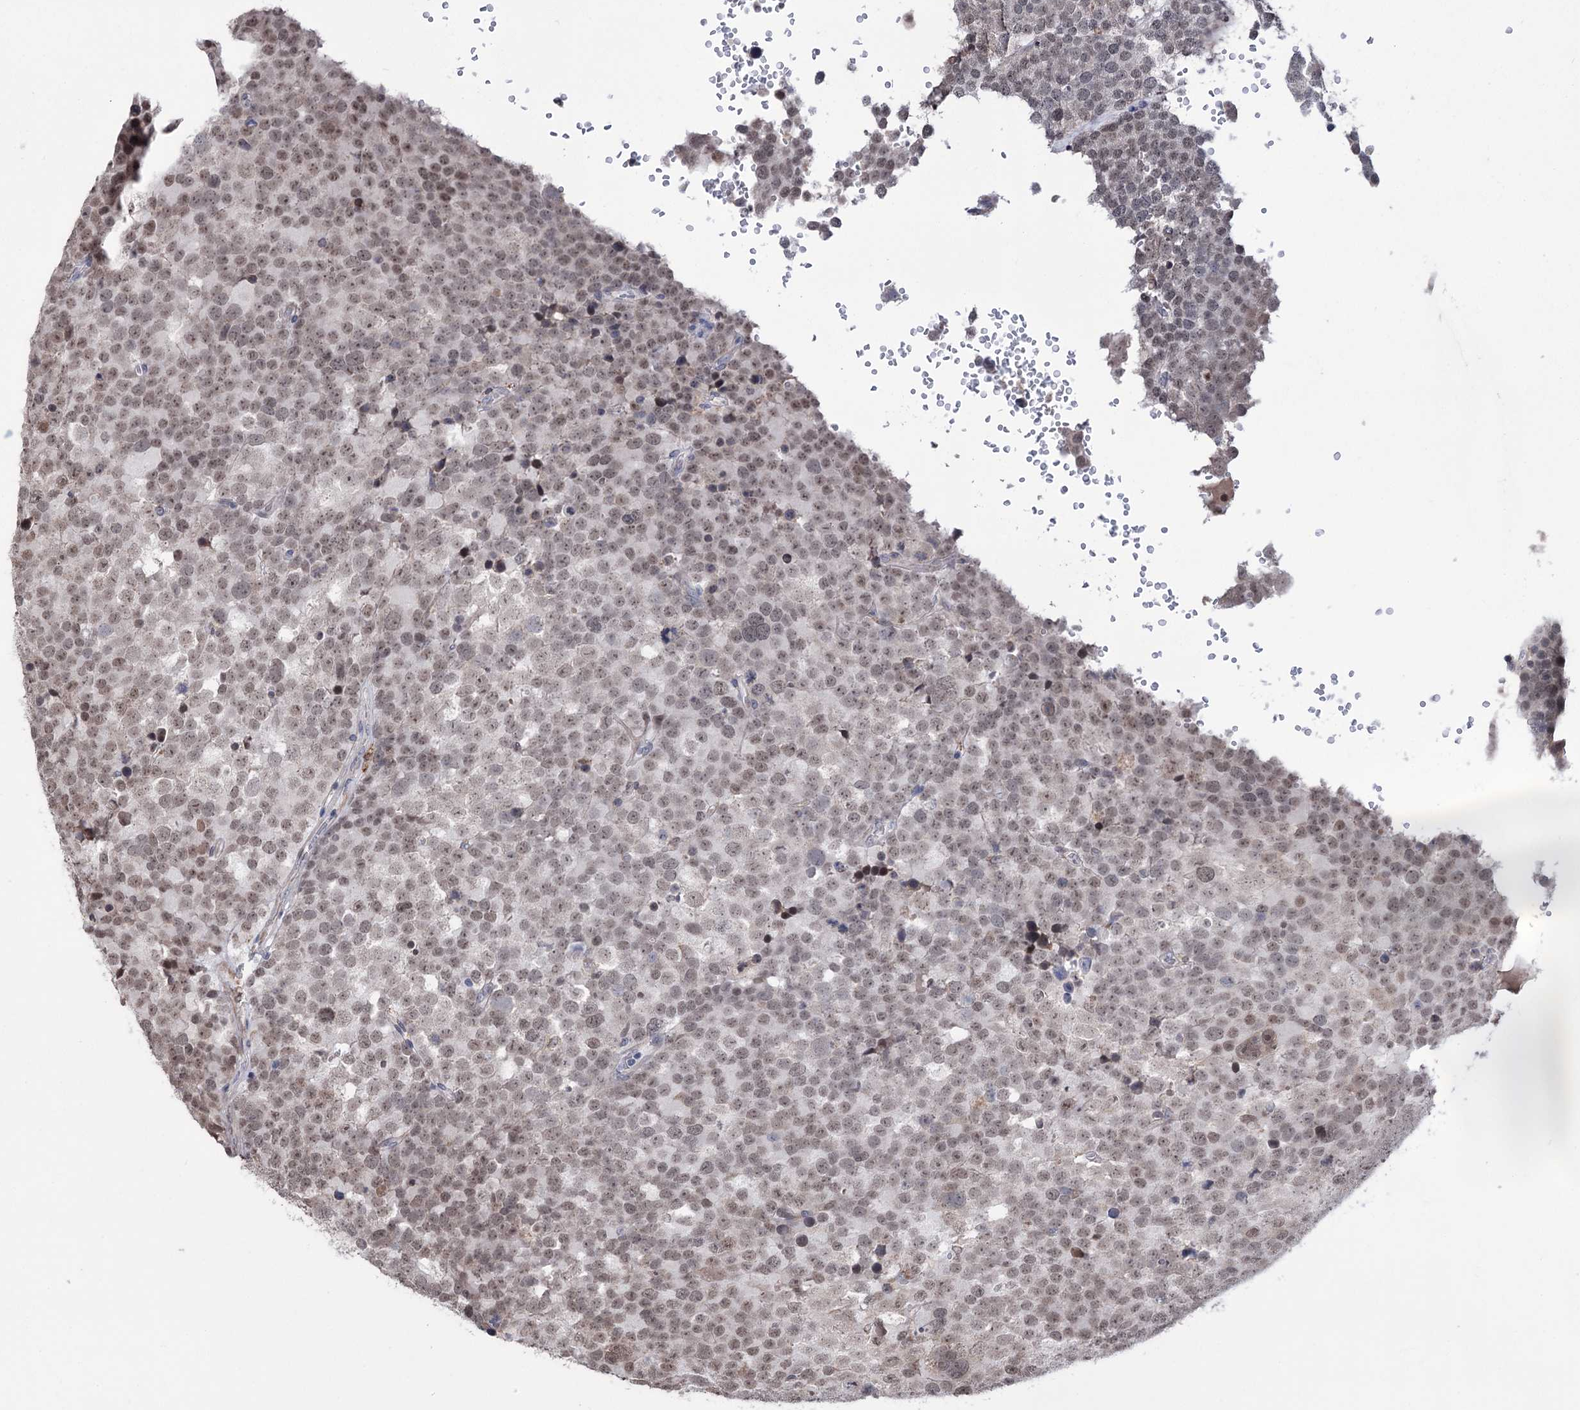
{"staining": {"intensity": "weak", "quantity": "<25%", "location": "cytoplasmic/membranous,nuclear"}, "tissue": "testis cancer", "cell_type": "Tumor cells", "image_type": "cancer", "snomed": [{"axis": "morphology", "description": "Seminoma, NOS"}, {"axis": "topography", "description": "Testis"}], "caption": "This micrograph is of testis cancer (seminoma) stained with IHC to label a protein in brown with the nuclei are counter-stained blue. There is no expression in tumor cells.", "gene": "PPRC1", "patient": {"sex": "male", "age": 71}}